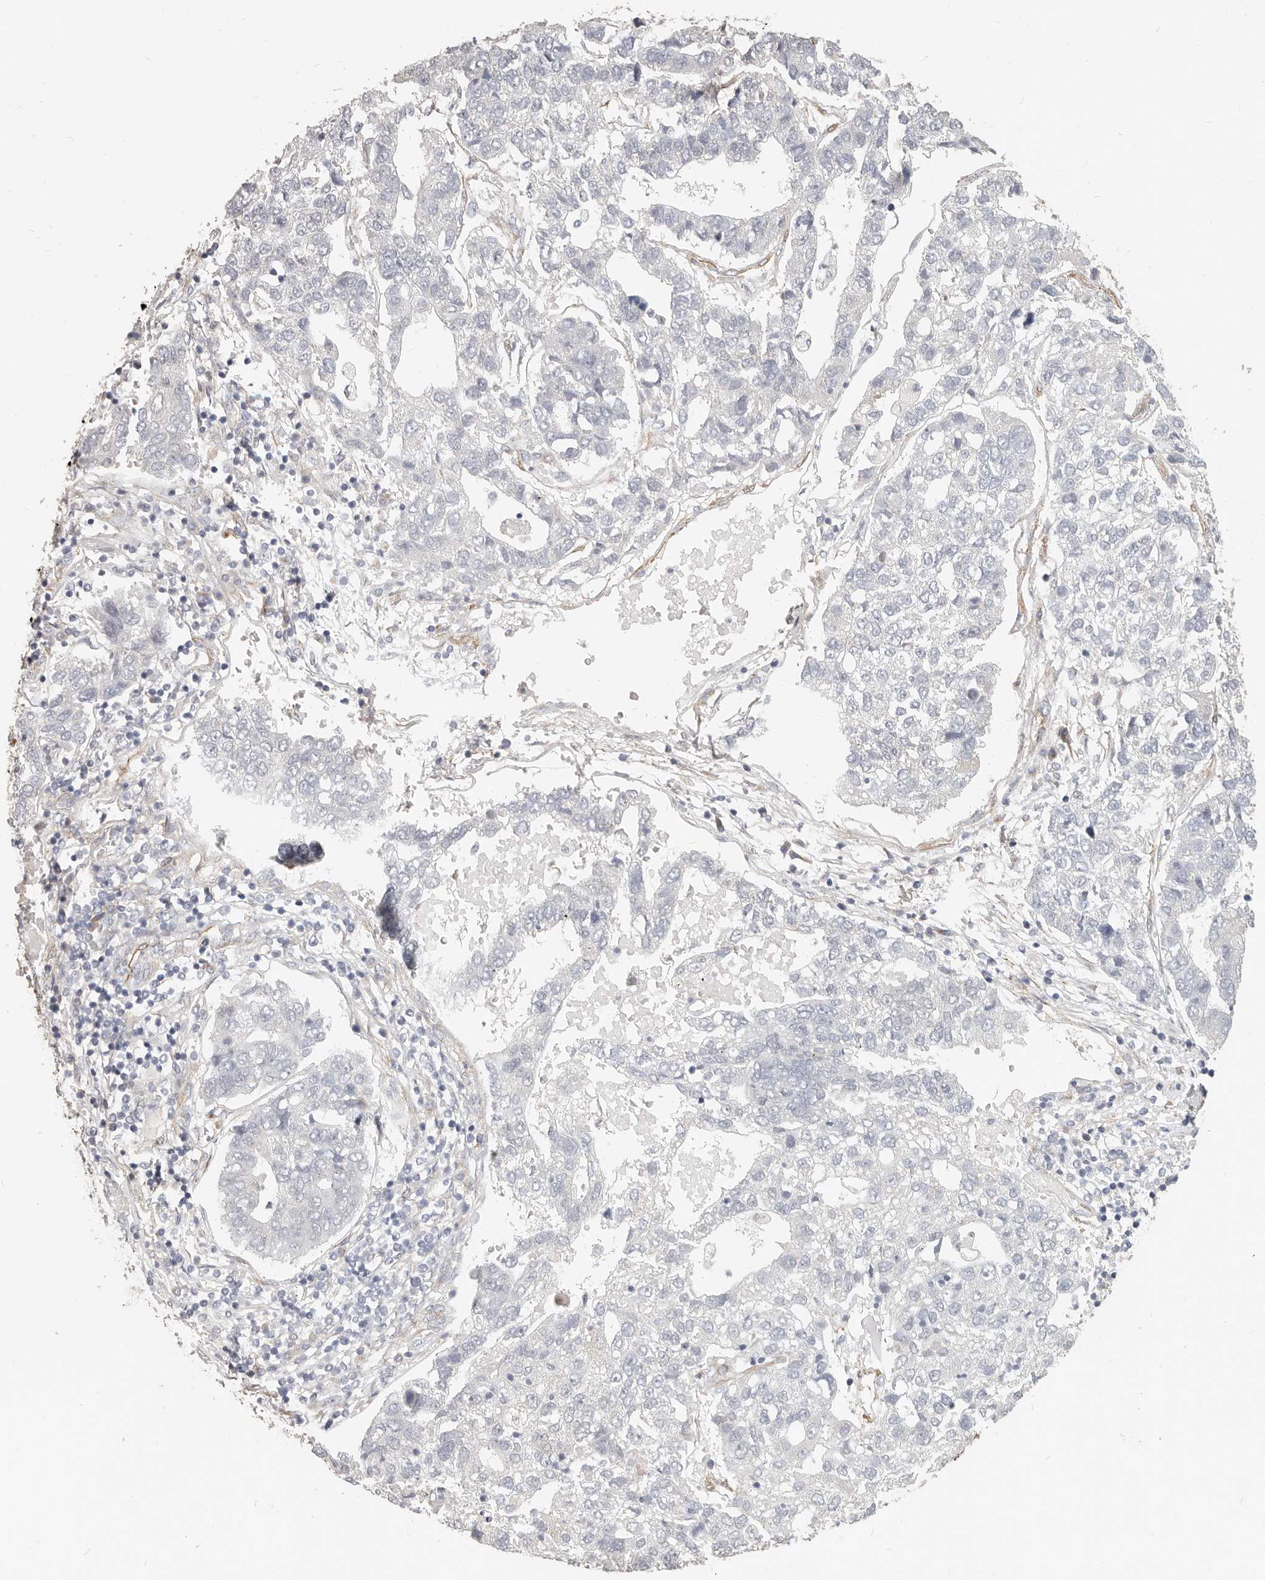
{"staining": {"intensity": "negative", "quantity": "none", "location": "none"}, "tissue": "pancreatic cancer", "cell_type": "Tumor cells", "image_type": "cancer", "snomed": [{"axis": "morphology", "description": "Adenocarcinoma, NOS"}, {"axis": "topography", "description": "Pancreas"}], "caption": "DAB immunohistochemical staining of pancreatic cancer (adenocarcinoma) displays no significant staining in tumor cells.", "gene": "RABAC1", "patient": {"sex": "female", "age": 61}}